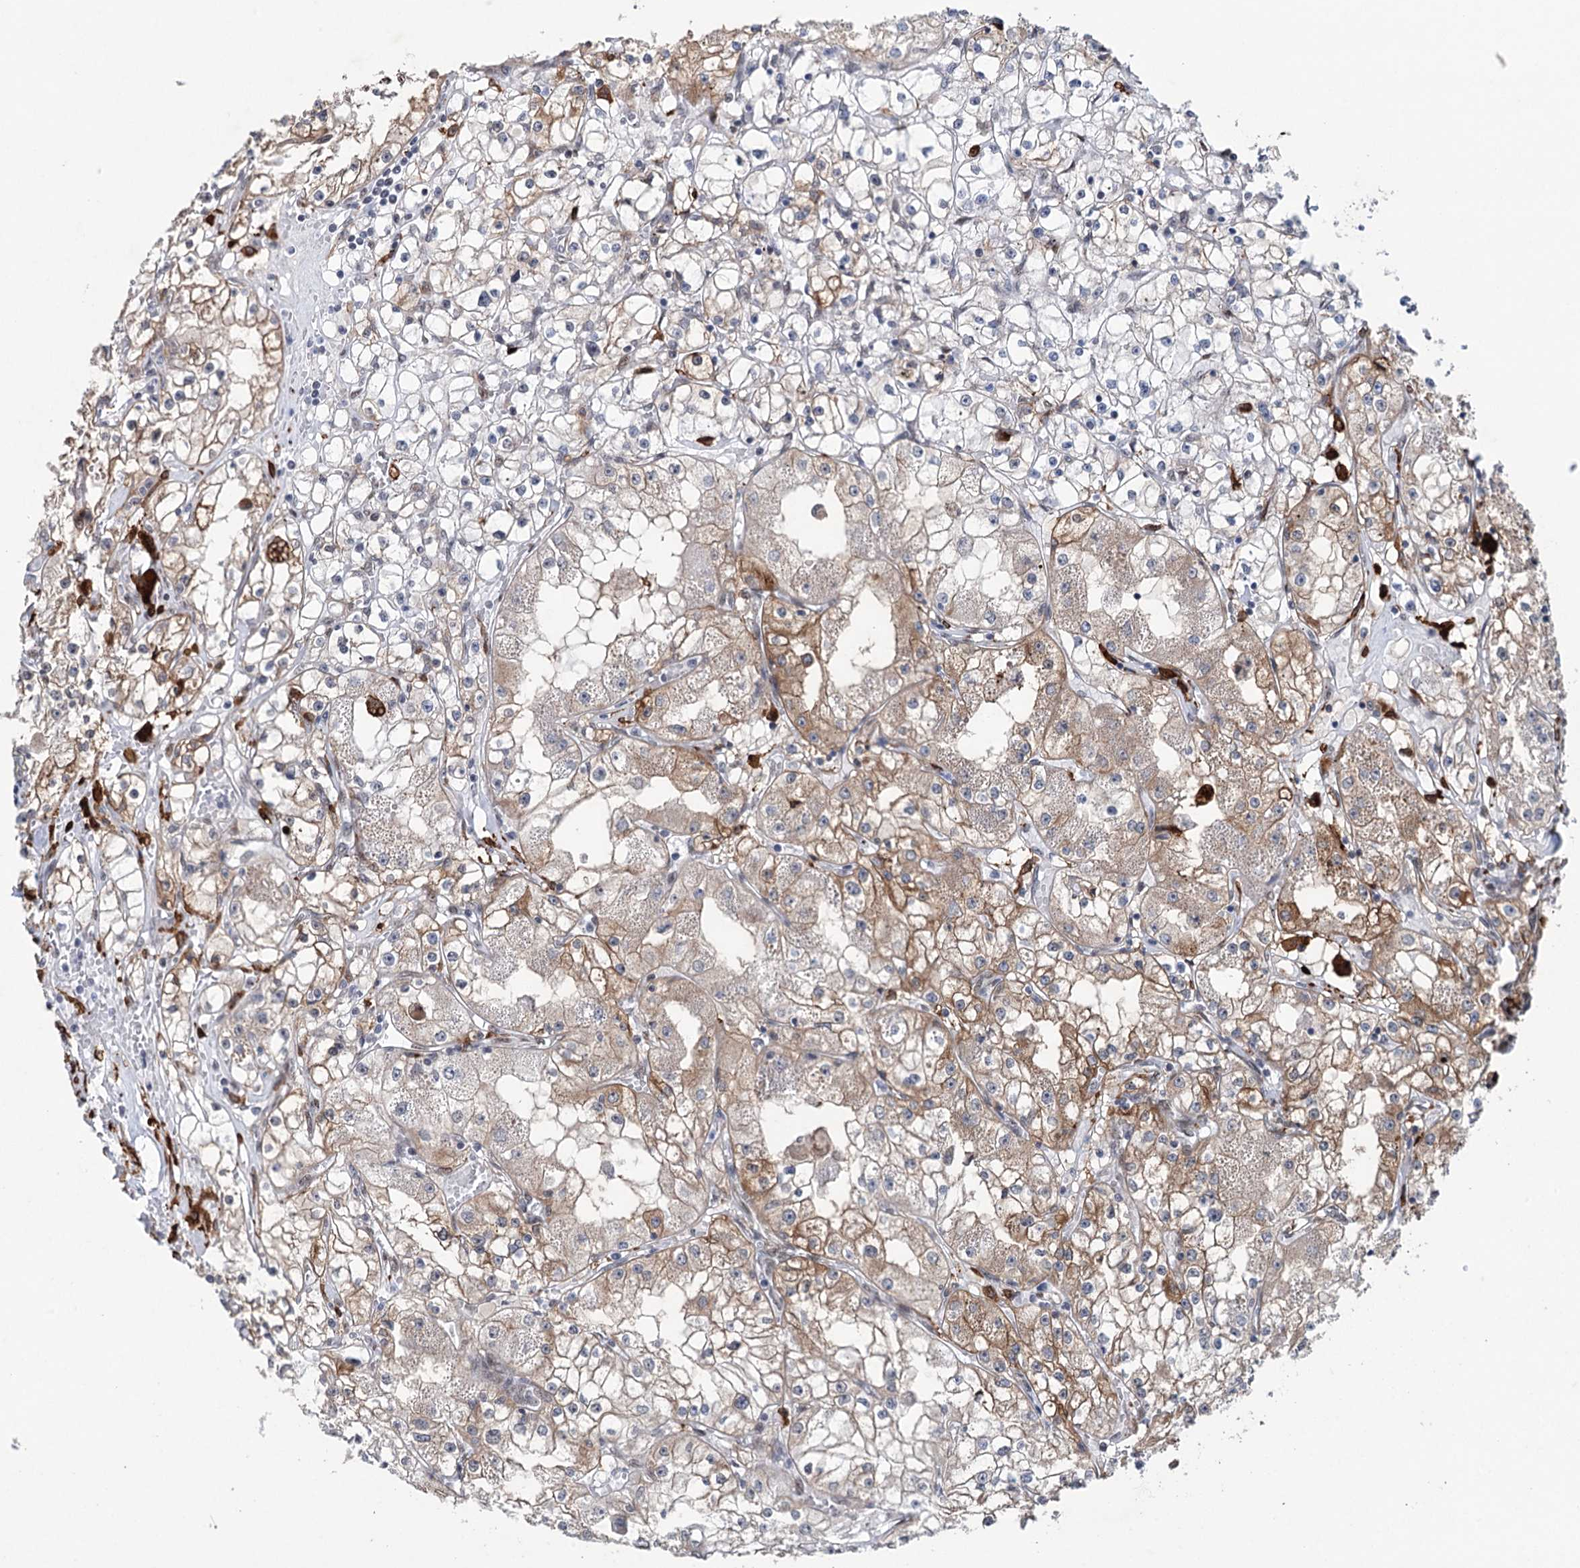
{"staining": {"intensity": "moderate", "quantity": "25%-75%", "location": "cytoplasmic/membranous"}, "tissue": "renal cancer", "cell_type": "Tumor cells", "image_type": "cancer", "snomed": [{"axis": "morphology", "description": "Adenocarcinoma, NOS"}, {"axis": "topography", "description": "Kidney"}], "caption": "There is medium levels of moderate cytoplasmic/membranous staining in tumor cells of renal cancer, as demonstrated by immunohistochemical staining (brown color).", "gene": "FAM53A", "patient": {"sex": "male", "age": 56}}